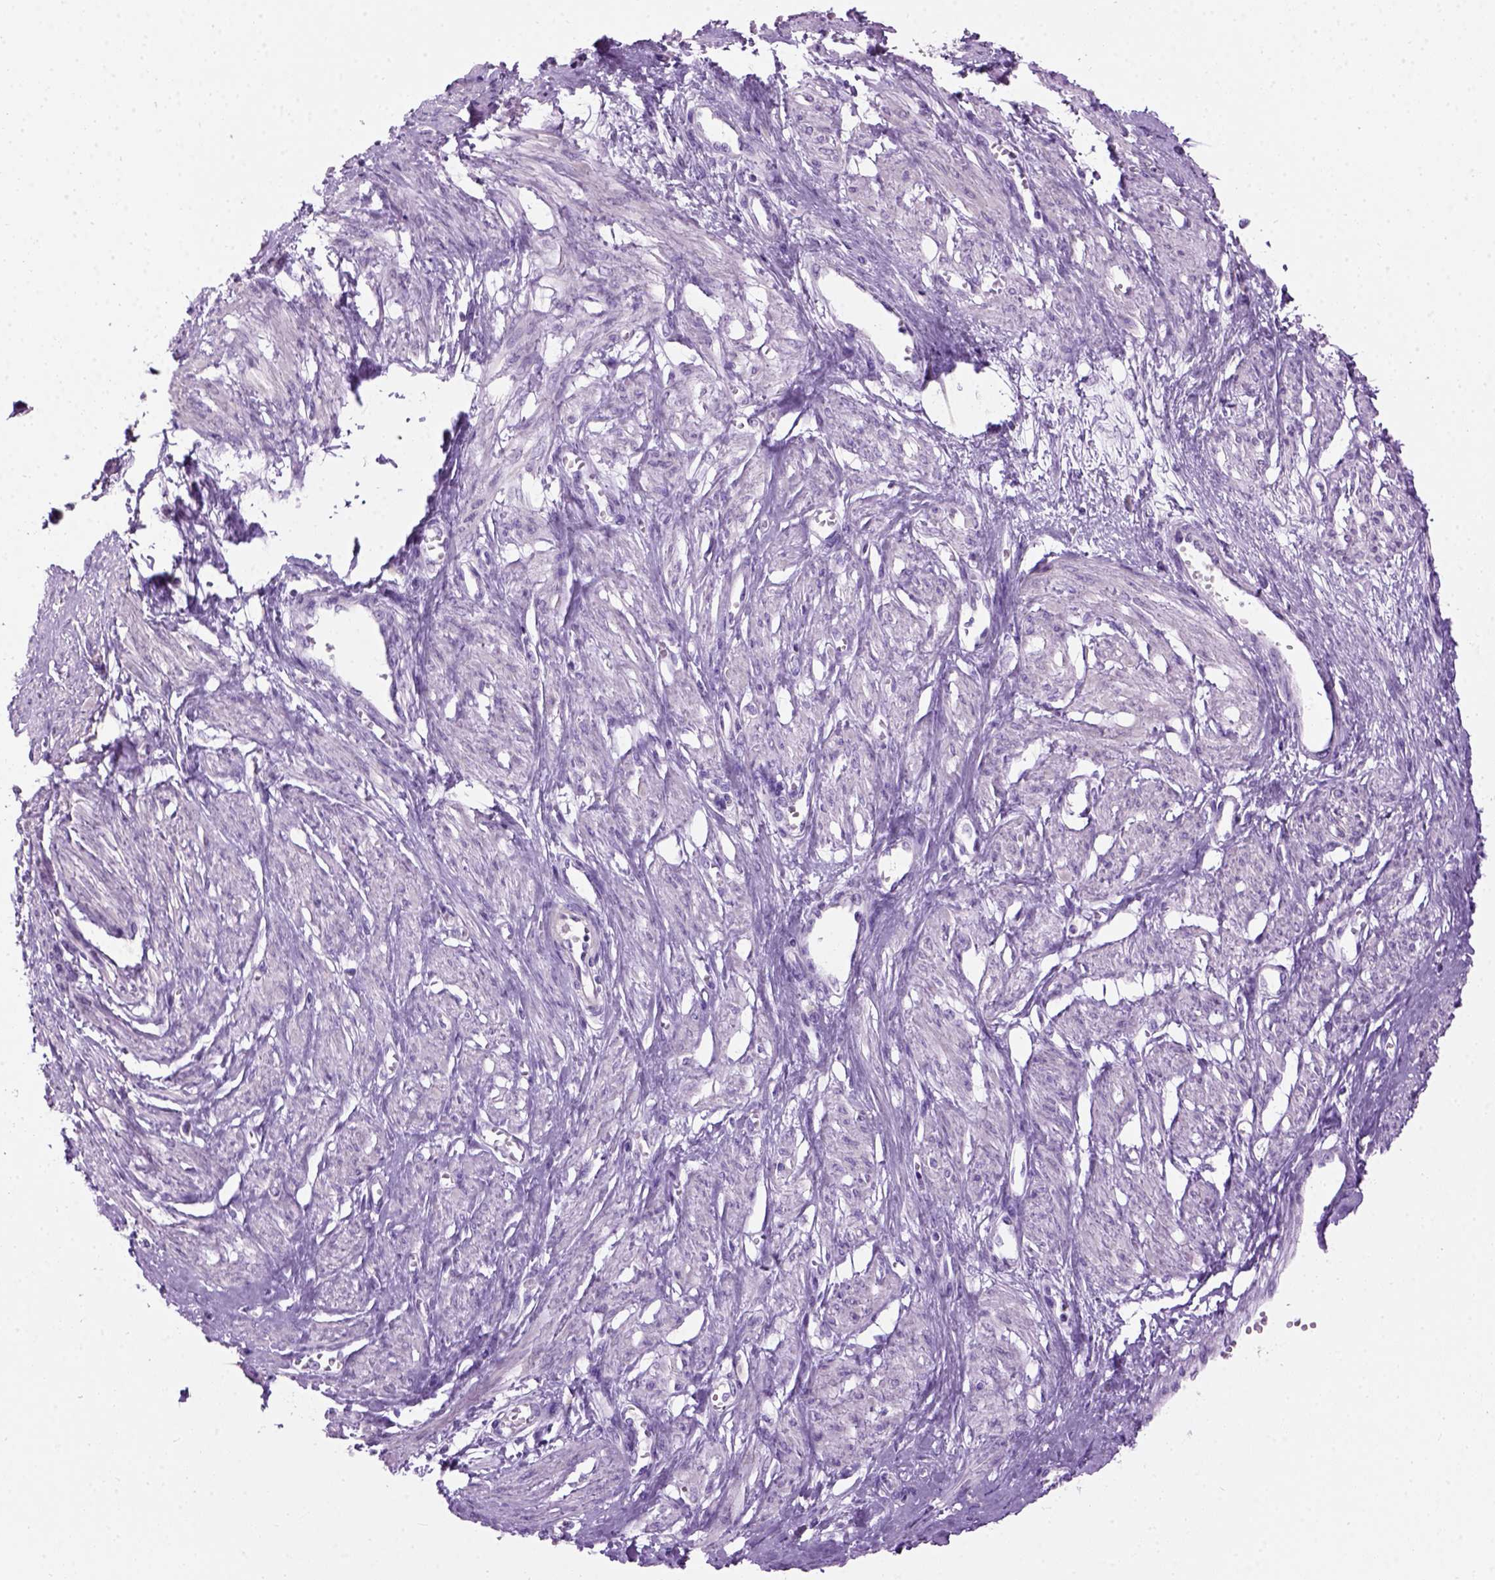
{"staining": {"intensity": "negative", "quantity": "none", "location": "none"}, "tissue": "smooth muscle", "cell_type": "Smooth muscle cells", "image_type": "normal", "snomed": [{"axis": "morphology", "description": "Normal tissue, NOS"}, {"axis": "topography", "description": "Smooth muscle"}, {"axis": "topography", "description": "Uterus"}], "caption": "The micrograph reveals no staining of smooth muscle cells in normal smooth muscle.", "gene": "GABRB2", "patient": {"sex": "female", "age": 39}}